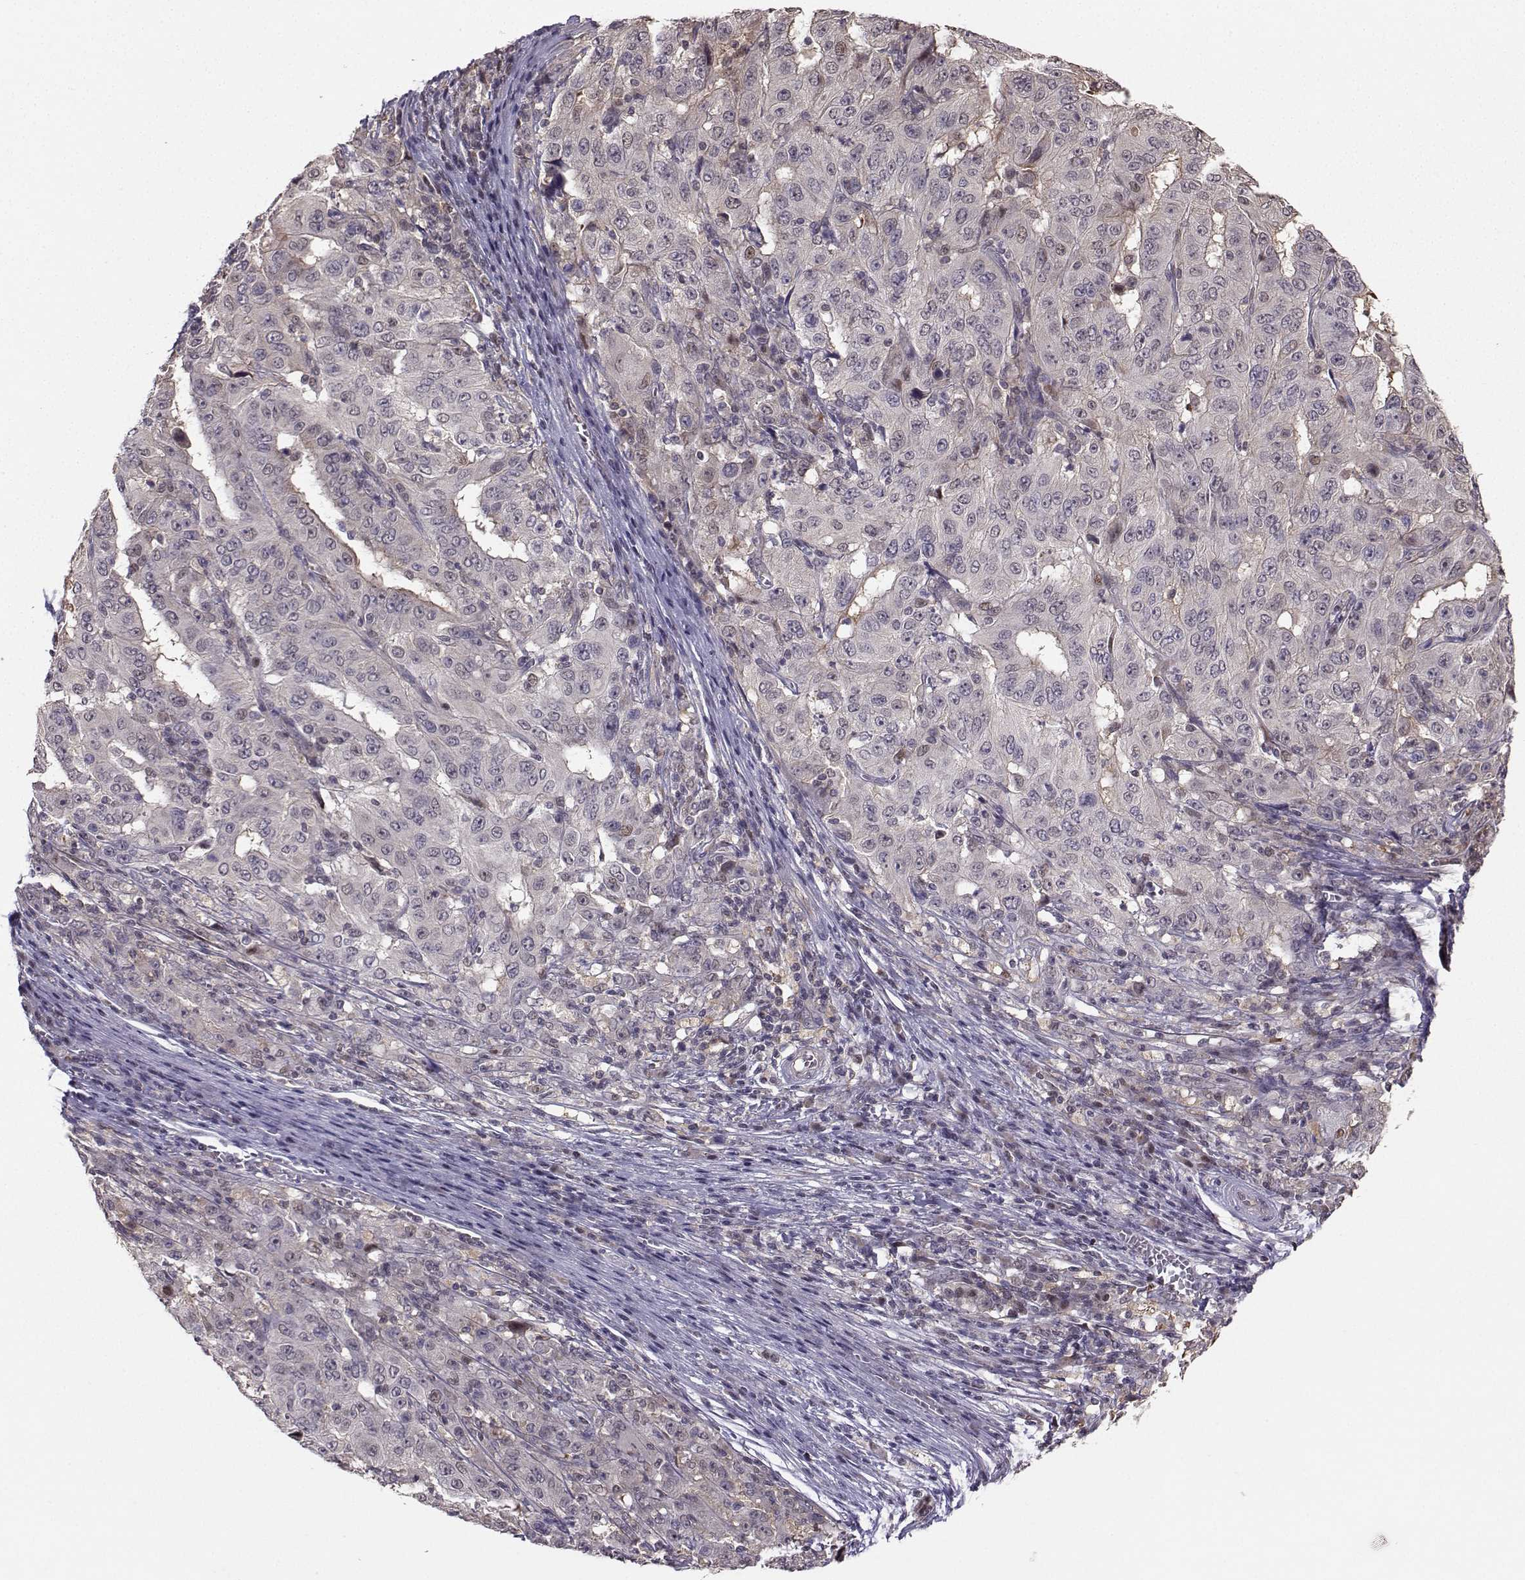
{"staining": {"intensity": "negative", "quantity": "none", "location": "none"}, "tissue": "pancreatic cancer", "cell_type": "Tumor cells", "image_type": "cancer", "snomed": [{"axis": "morphology", "description": "Adenocarcinoma, NOS"}, {"axis": "topography", "description": "Pancreas"}], "caption": "There is no significant staining in tumor cells of adenocarcinoma (pancreatic).", "gene": "PKP2", "patient": {"sex": "male", "age": 63}}